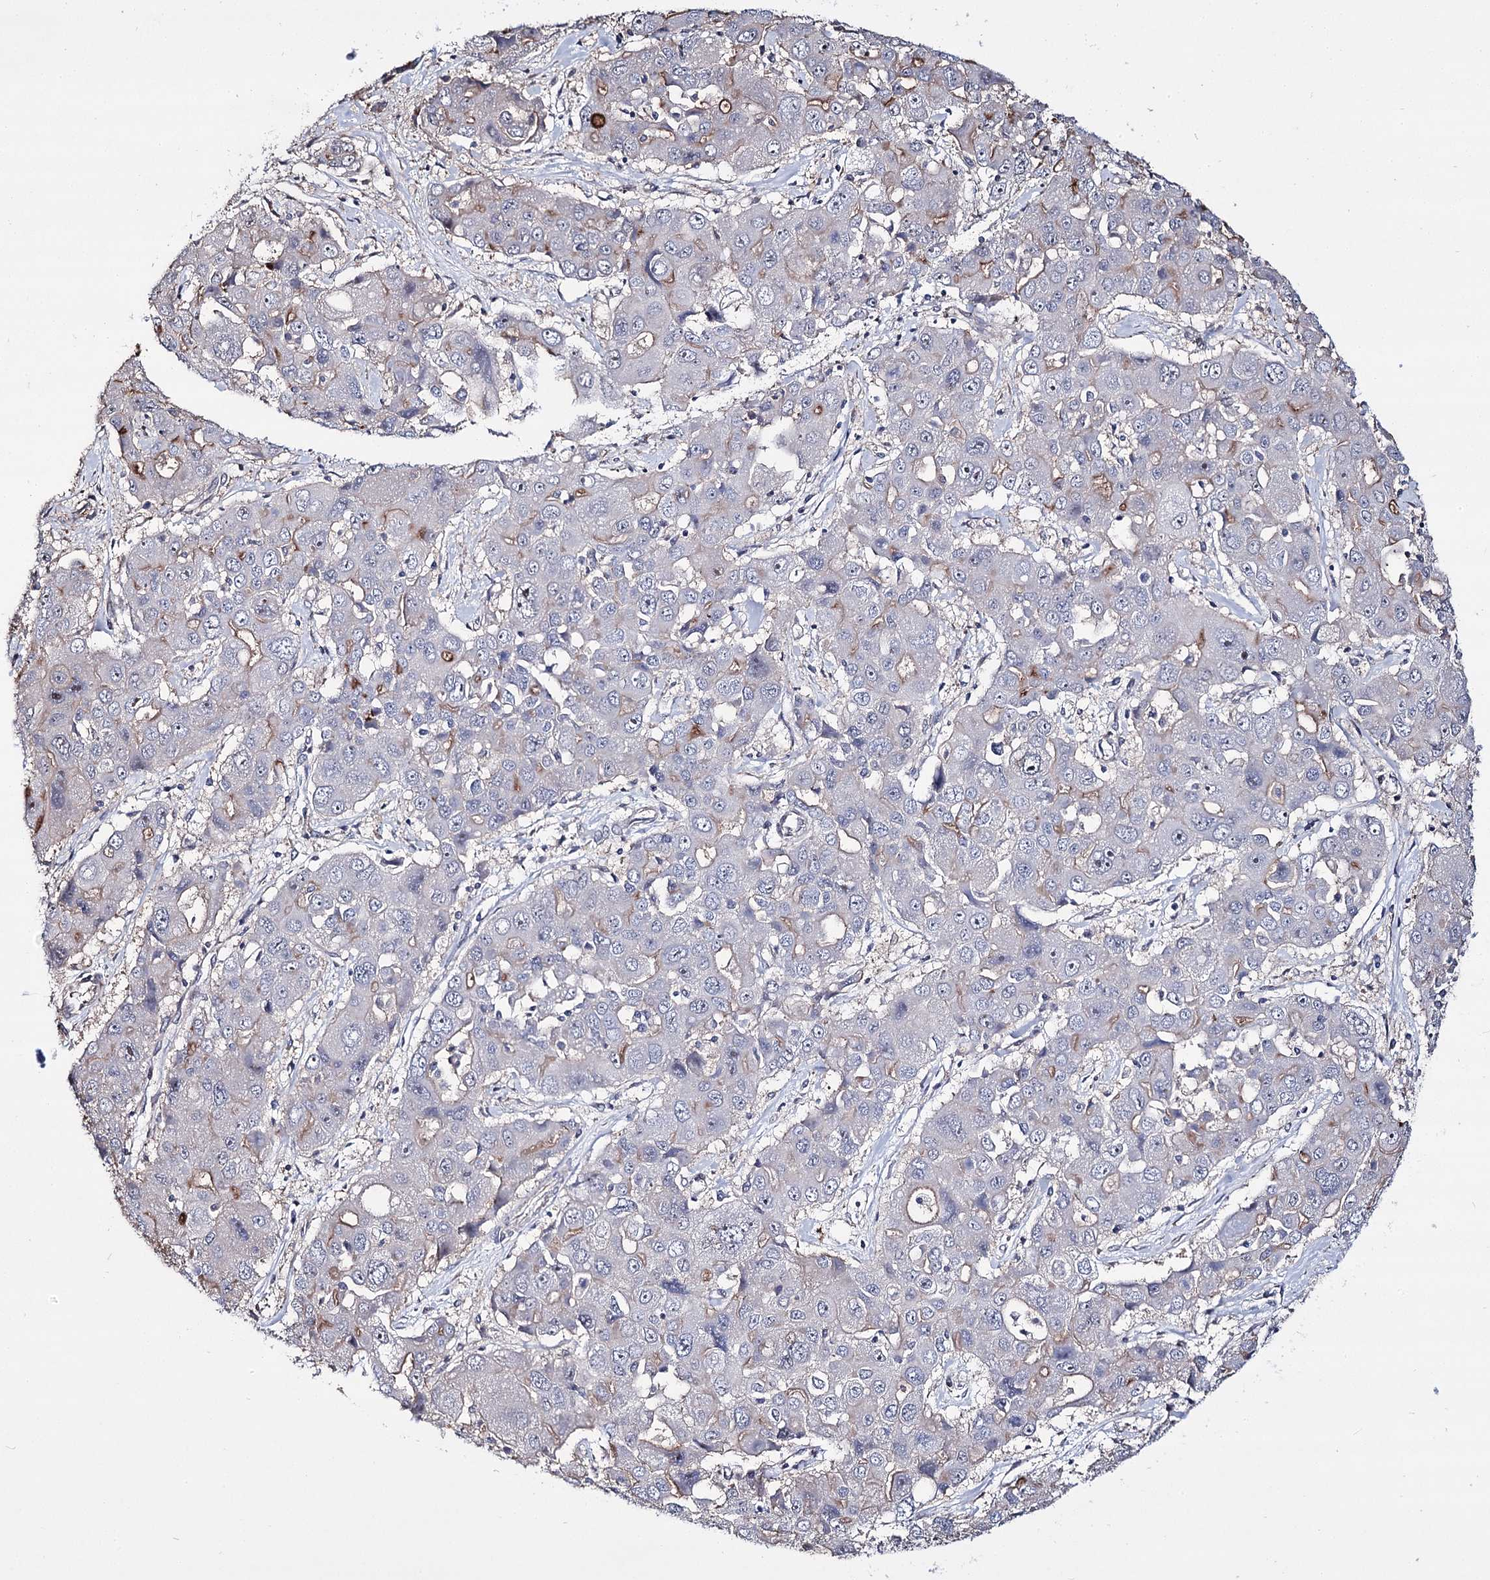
{"staining": {"intensity": "weak", "quantity": "<25%", "location": "cytoplasmic/membranous"}, "tissue": "liver cancer", "cell_type": "Tumor cells", "image_type": "cancer", "snomed": [{"axis": "morphology", "description": "Cholangiocarcinoma"}, {"axis": "topography", "description": "Liver"}], "caption": "High power microscopy photomicrograph of an IHC image of liver cancer, revealing no significant expression in tumor cells.", "gene": "CHMP7", "patient": {"sex": "male", "age": 67}}